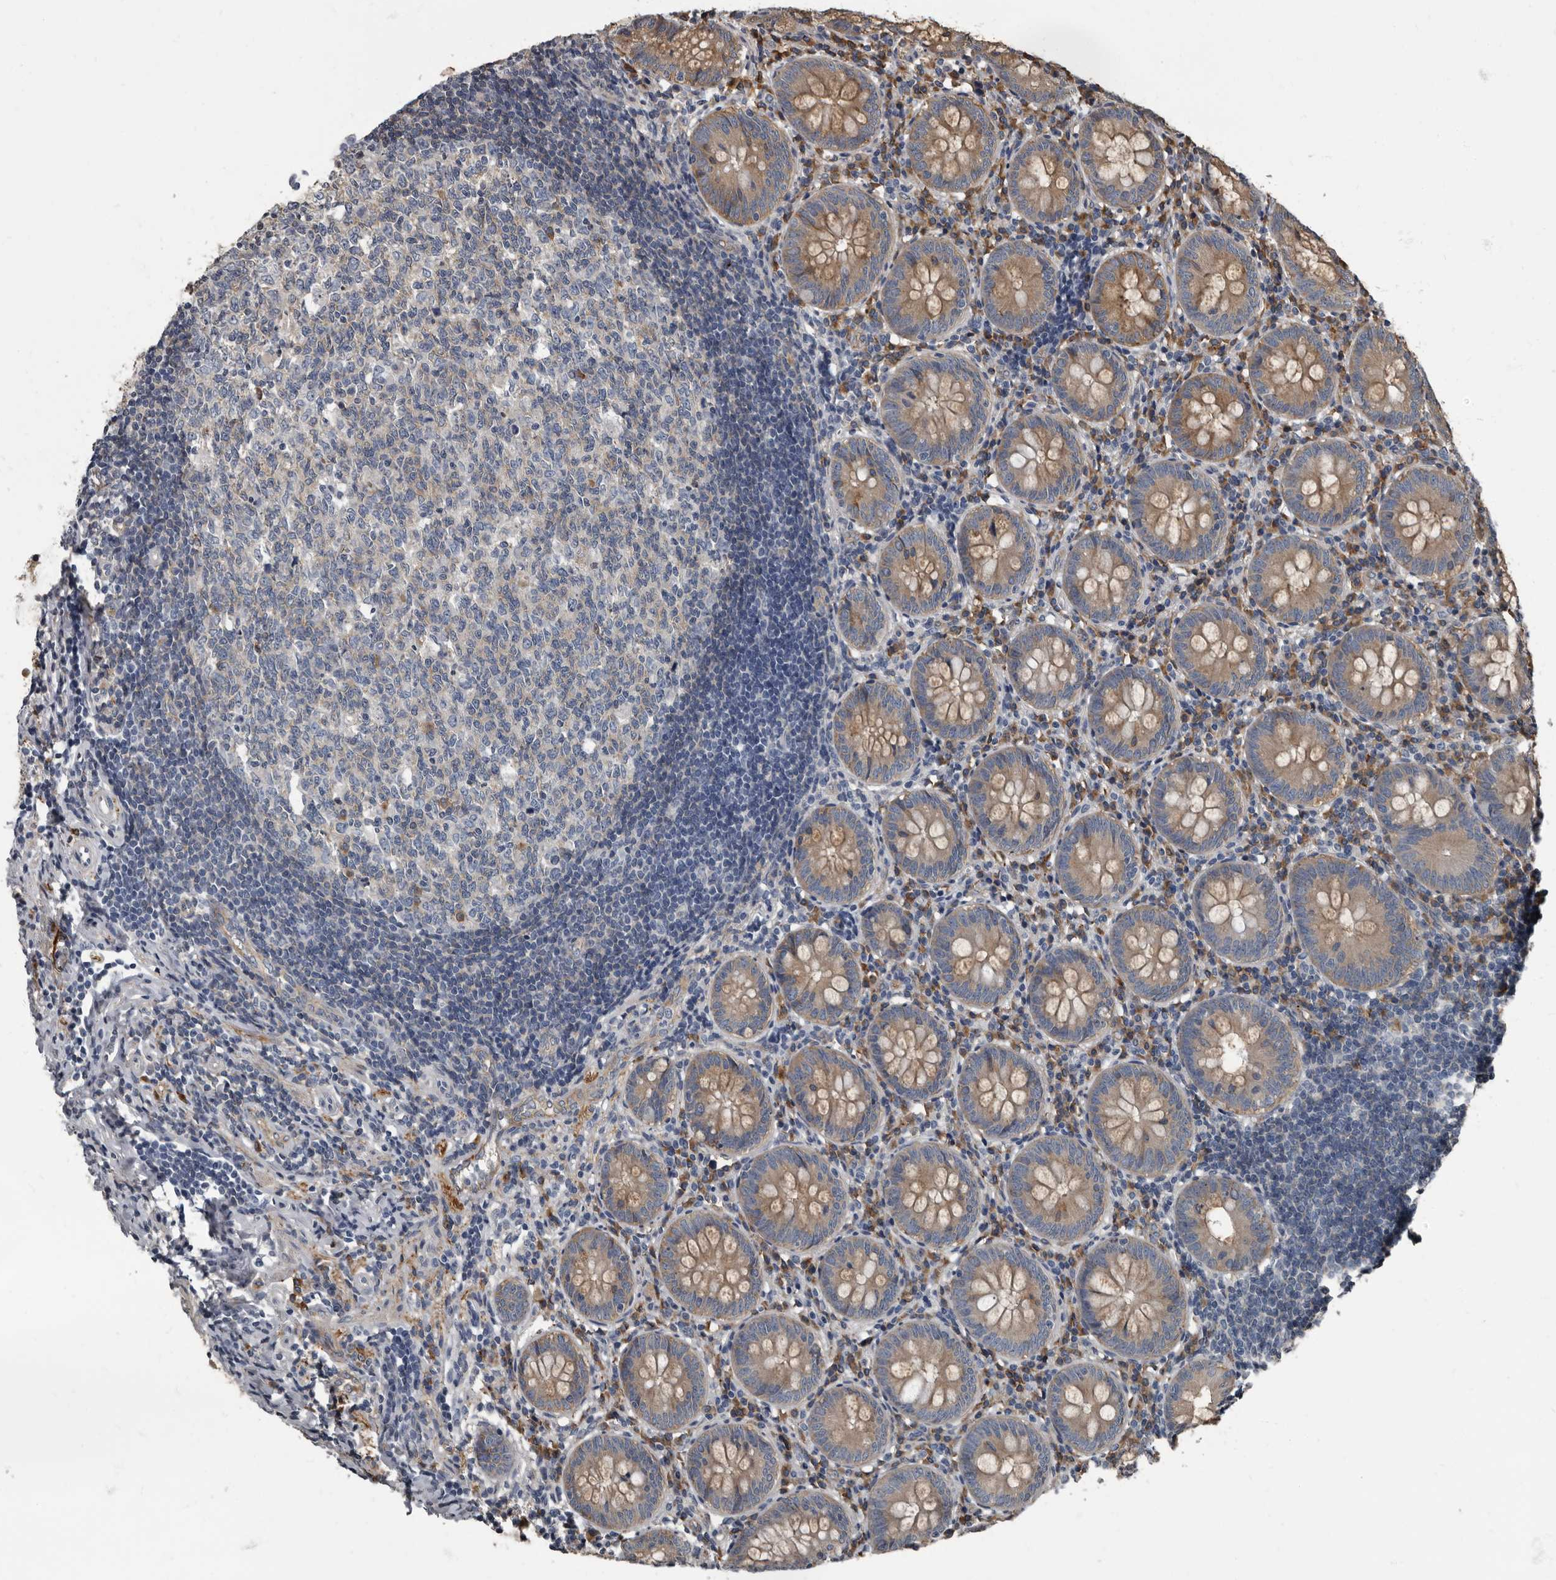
{"staining": {"intensity": "moderate", "quantity": ">75%", "location": "cytoplasmic/membranous"}, "tissue": "appendix", "cell_type": "Glandular cells", "image_type": "normal", "snomed": [{"axis": "morphology", "description": "Normal tissue, NOS"}, {"axis": "topography", "description": "Appendix"}], "caption": "Approximately >75% of glandular cells in normal human appendix show moderate cytoplasmic/membranous protein staining as visualized by brown immunohistochemical staining.", "gene": "TPD52L1", "patient": {"sex": "female", "age": 54}}